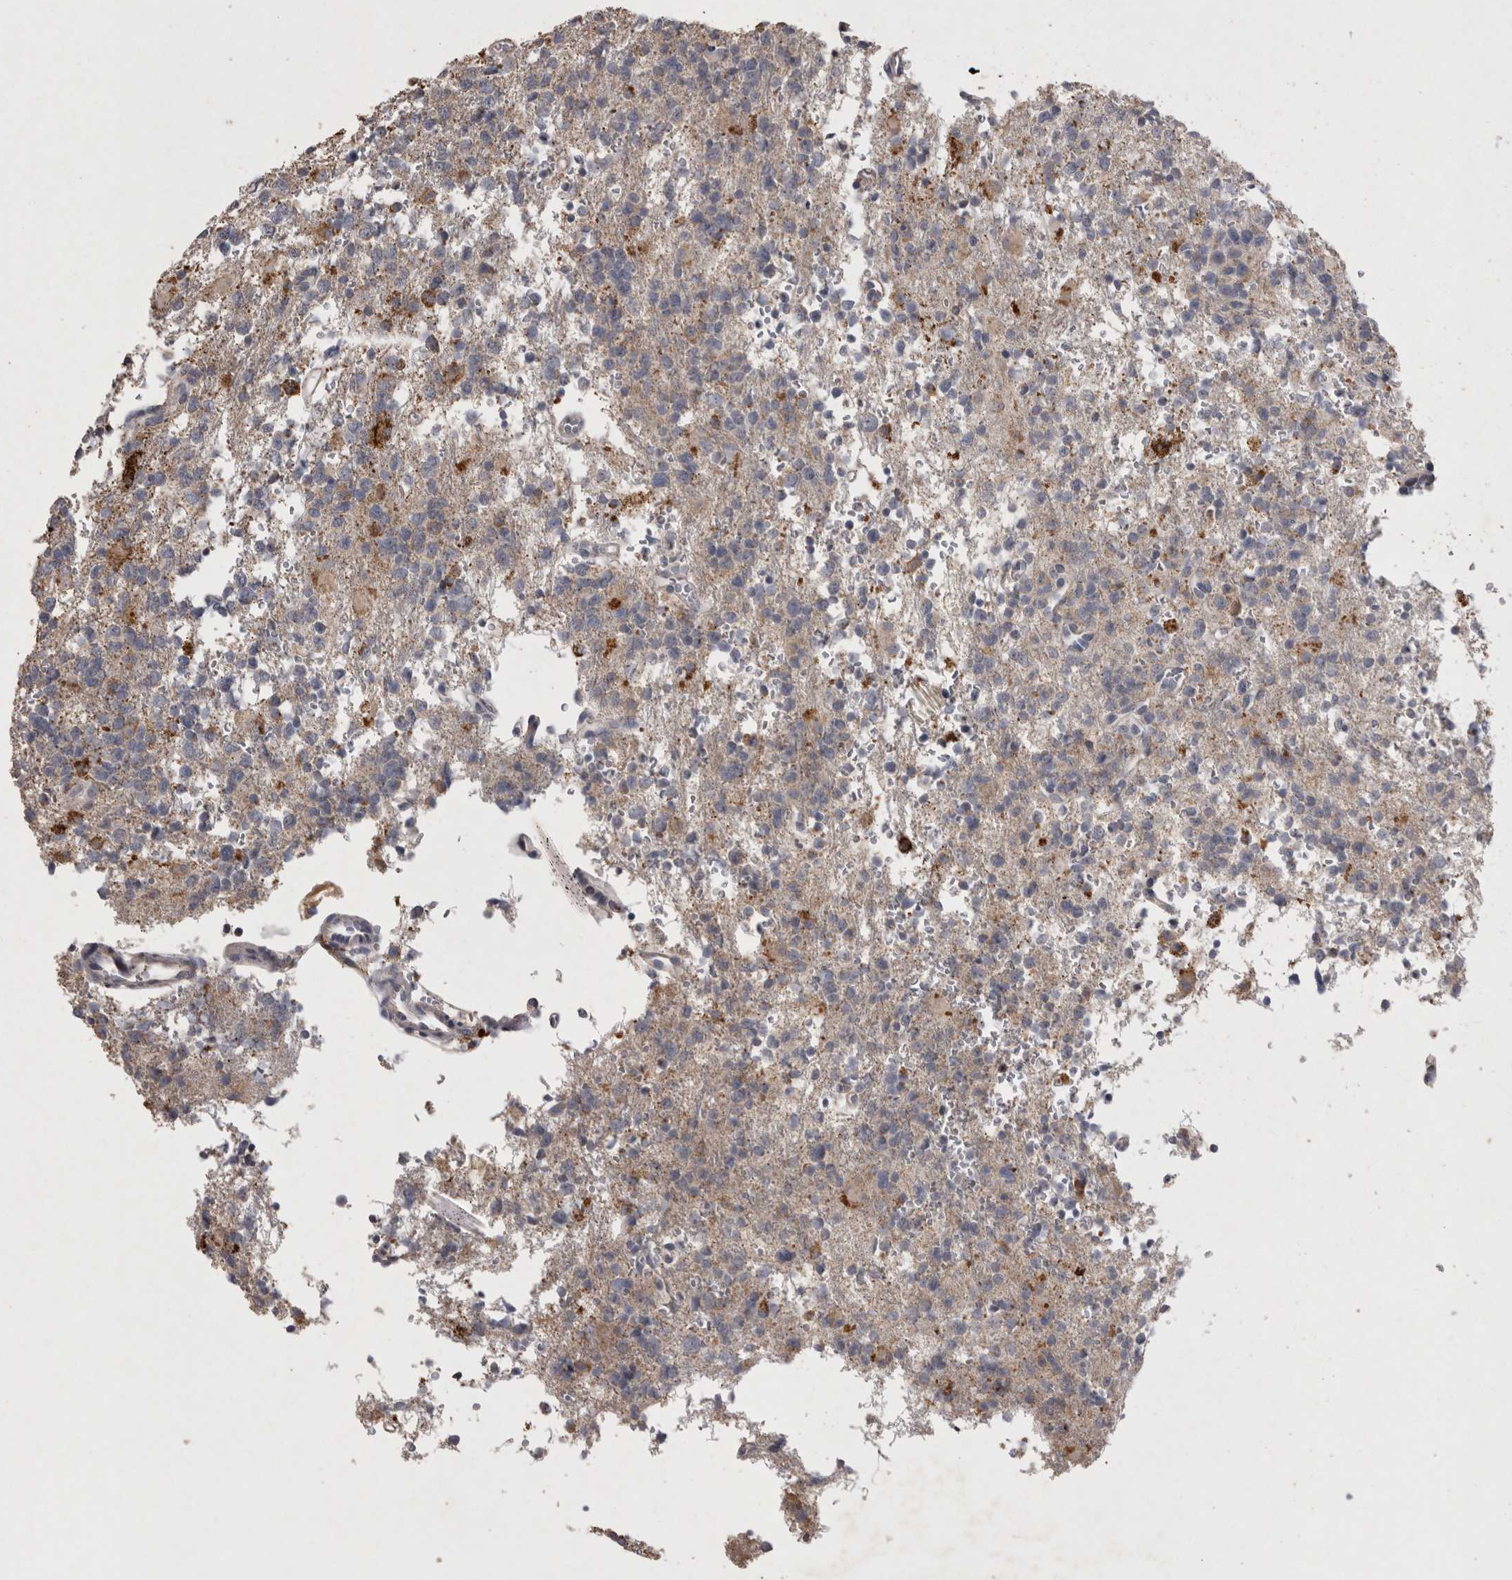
{"staining": {"intensity": "weak", "quantity": ">75%", "location": "cytoplasmic/membranous"}, "tissue": "glioma", "cell_type": "Tumor cells", "image_type": "cancer", "snomed": [{"axis": "morphology", "description": "Glioma, malignant, High grade"}, {"axis": "topography", "description": "Brain"}], "caption": "Protein staining of high-grade glioma (malignant) tissue reveals weak cytoplasmic/membranous positivity in about >75% of tumor cells.", "gene": "DKK3", "patient": {"sex": "female", "age": 62}}